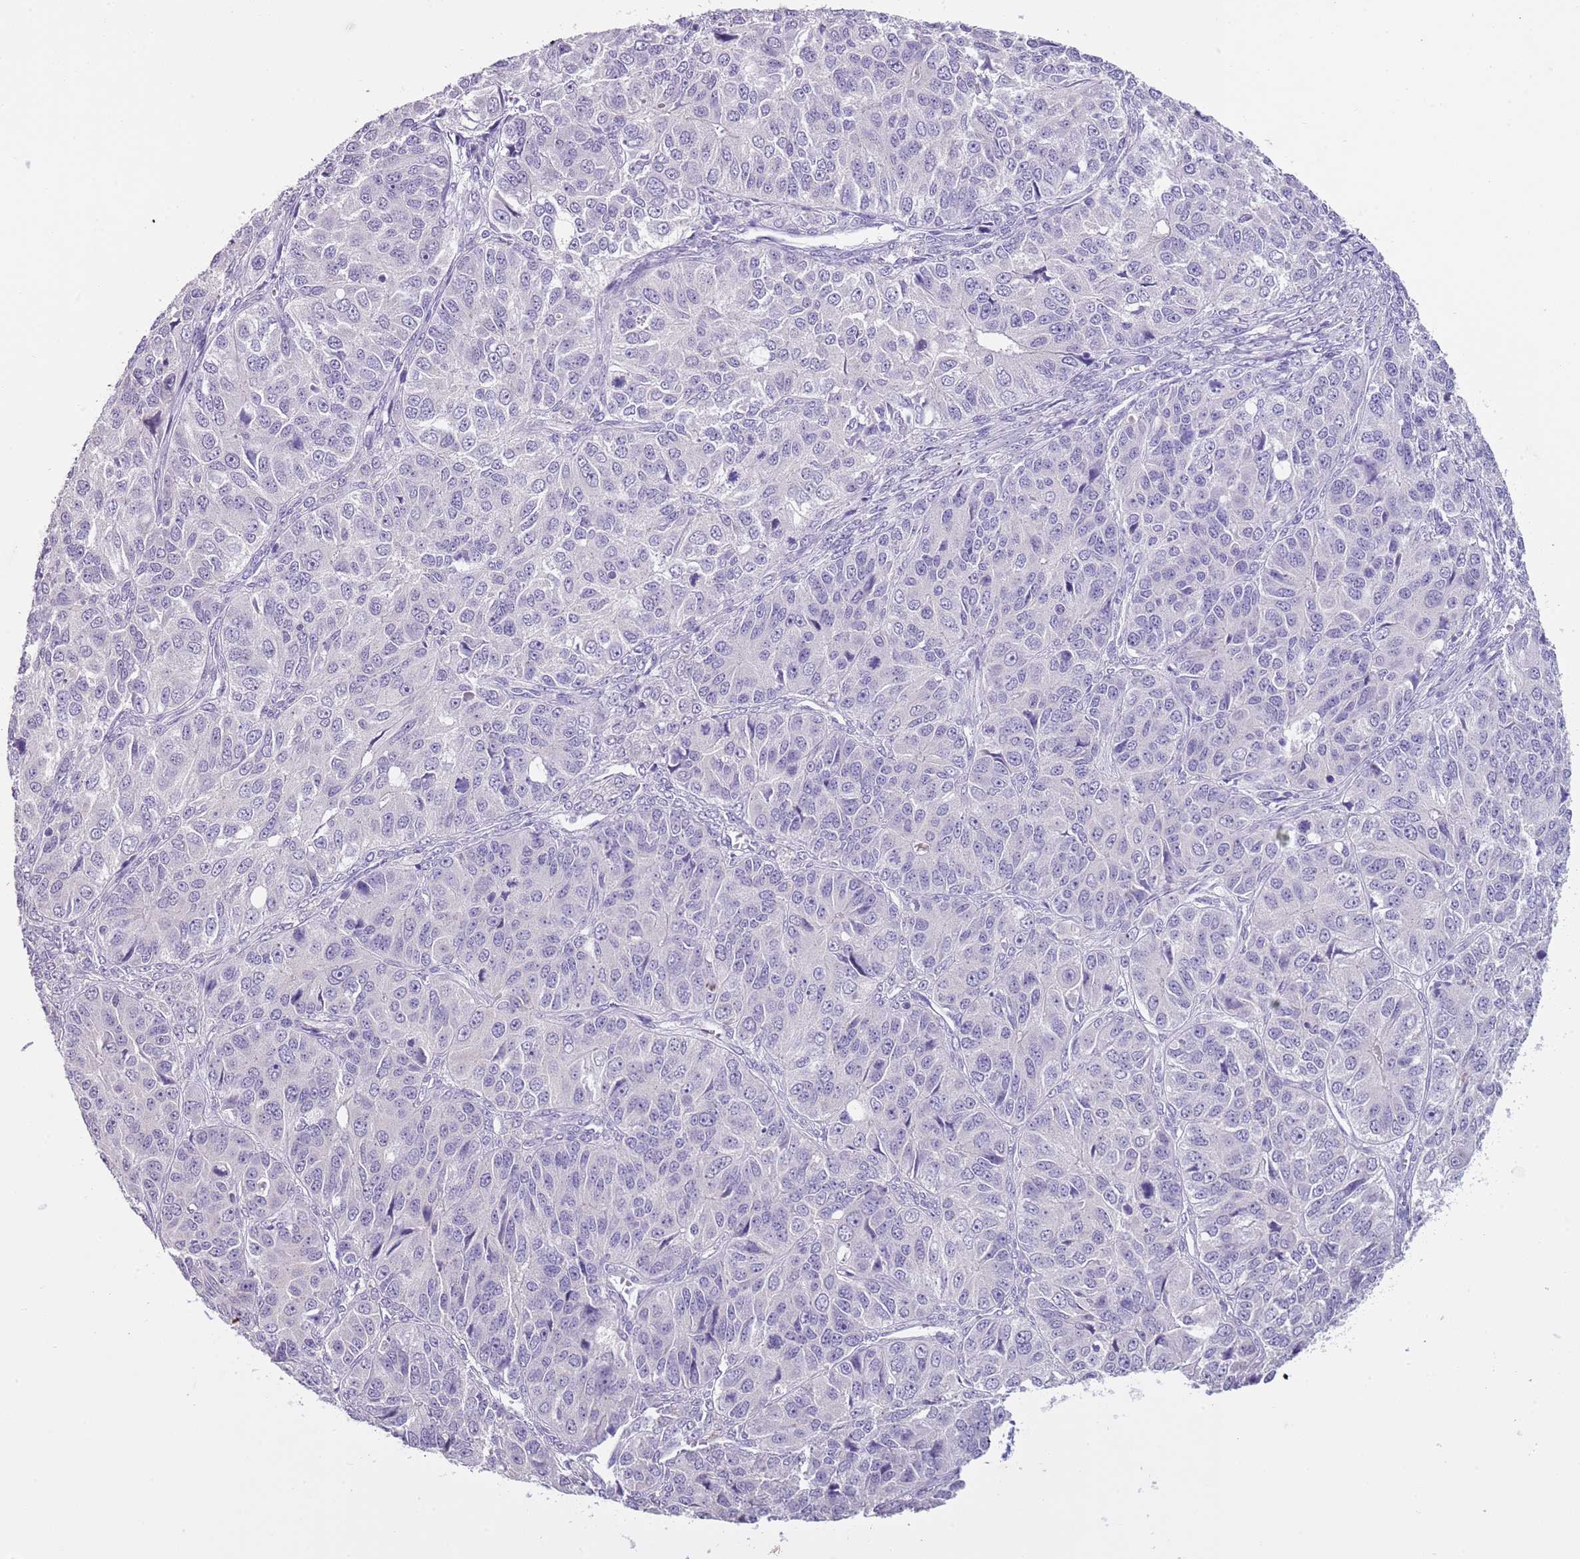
{"staining": {"intensity": "negative", "quantity": "none", "location": "none"}, "tissue": "ovarian cancer", "cell_type": "Tumor cells", "image_type": "cancer", "snomed": [{"axis": "morphology", "description": "Carcinoma, endometroid"}, {"axis": "topography", "description": "Ovary"}], "caption": "Photomicrograph shows no significant protein expression in tumor cells of ovarian cancer.", "gene": "SLC35E3", "patient": {"sex": "female", "age": 51}}